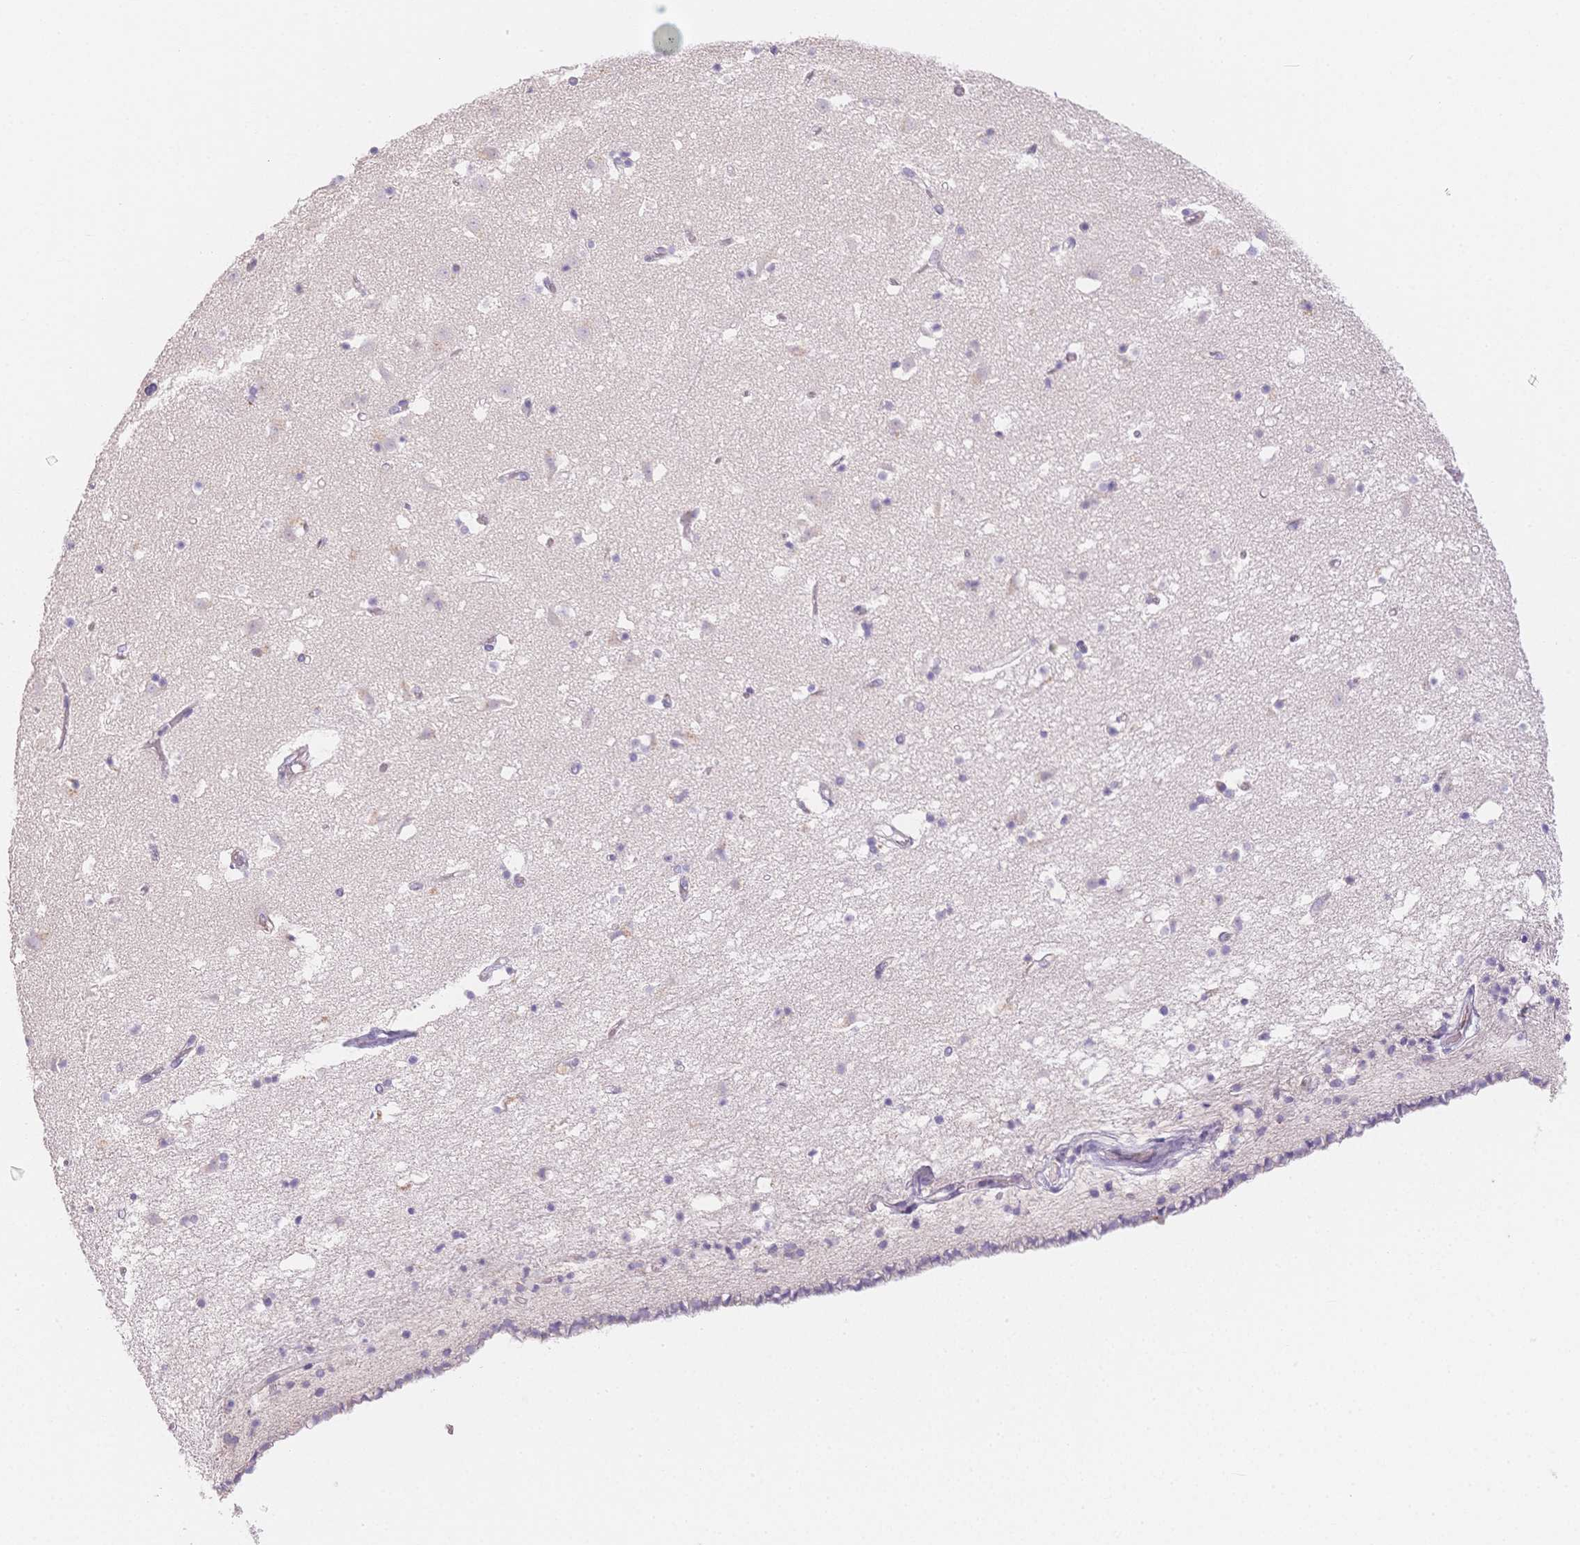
{"staining": {"intensity": "negative", "quantity": "none", "location": "none"}, "tissue": "caudate", "cell_type": "Glial cells", "image_type": "normal", "snomed": [{"axis": "morphology", "description": "Normal tissue, NOS"}, {"axis": "topography", "description": "Lateral ventricle wall"}], "caption": "Immunohistochemical staining of unremarkable caudate shows no significant positivity in glial cells.", "gene": "SMYD1", "patient": {"sex": "female", "age": 42}}